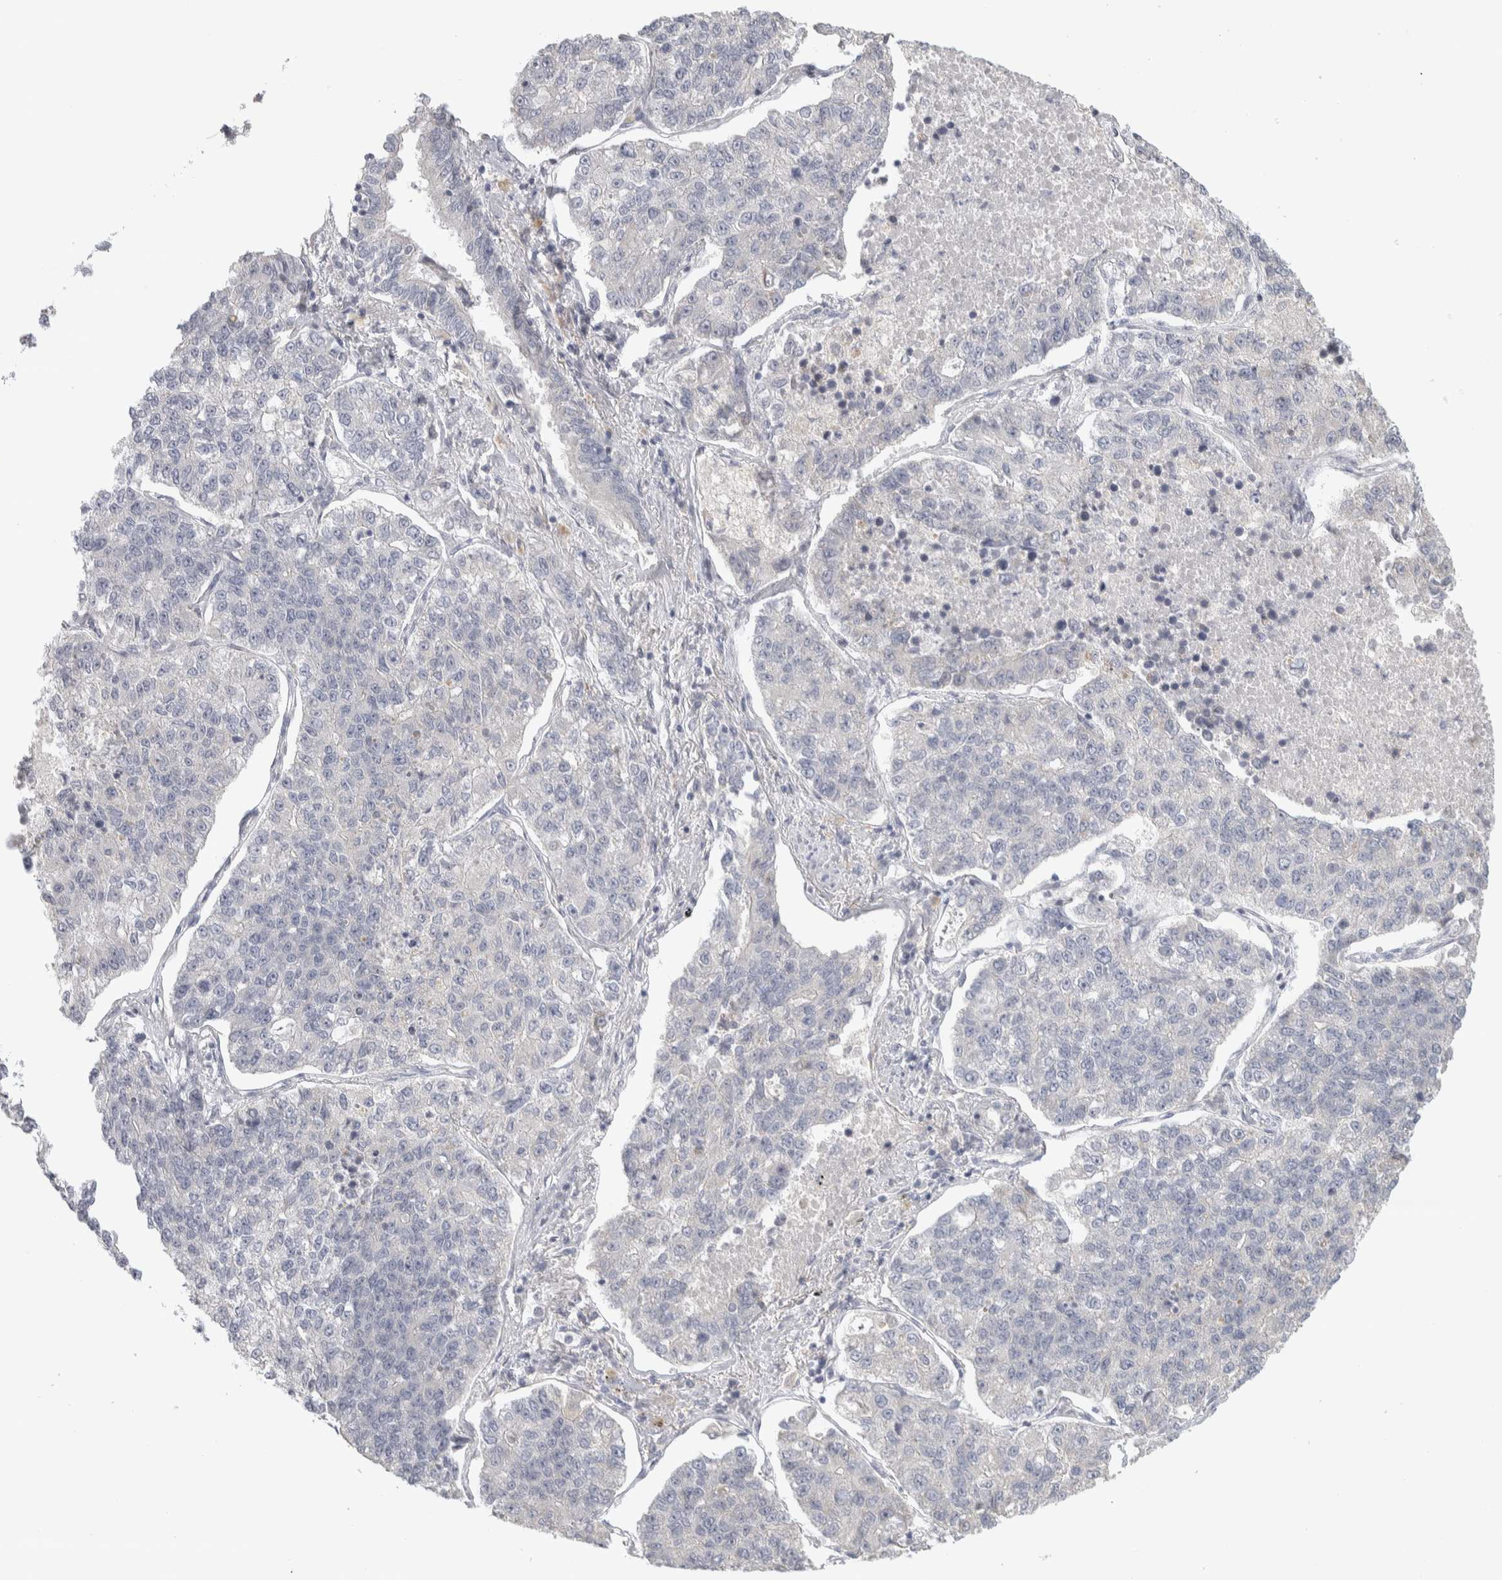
{"staining": {"intensity": "negative", "quantity": "none", "location": "none"}, "tissue": "lung cancer", "cell_type": "Tumor cells", "image_type": "cancer", "snomed": [{"axis": "morphology", "description": "Adenocarcinoma, NOS"}, {"axis": "topography", "description": "Lung"}], "caption": "This is an immunohistochemistry image of human lung cancer (adenocarcinoma). There is no staining in tumor cells.", "gene": "DCXR", "patient": {"sex": "male", "age": 49}}